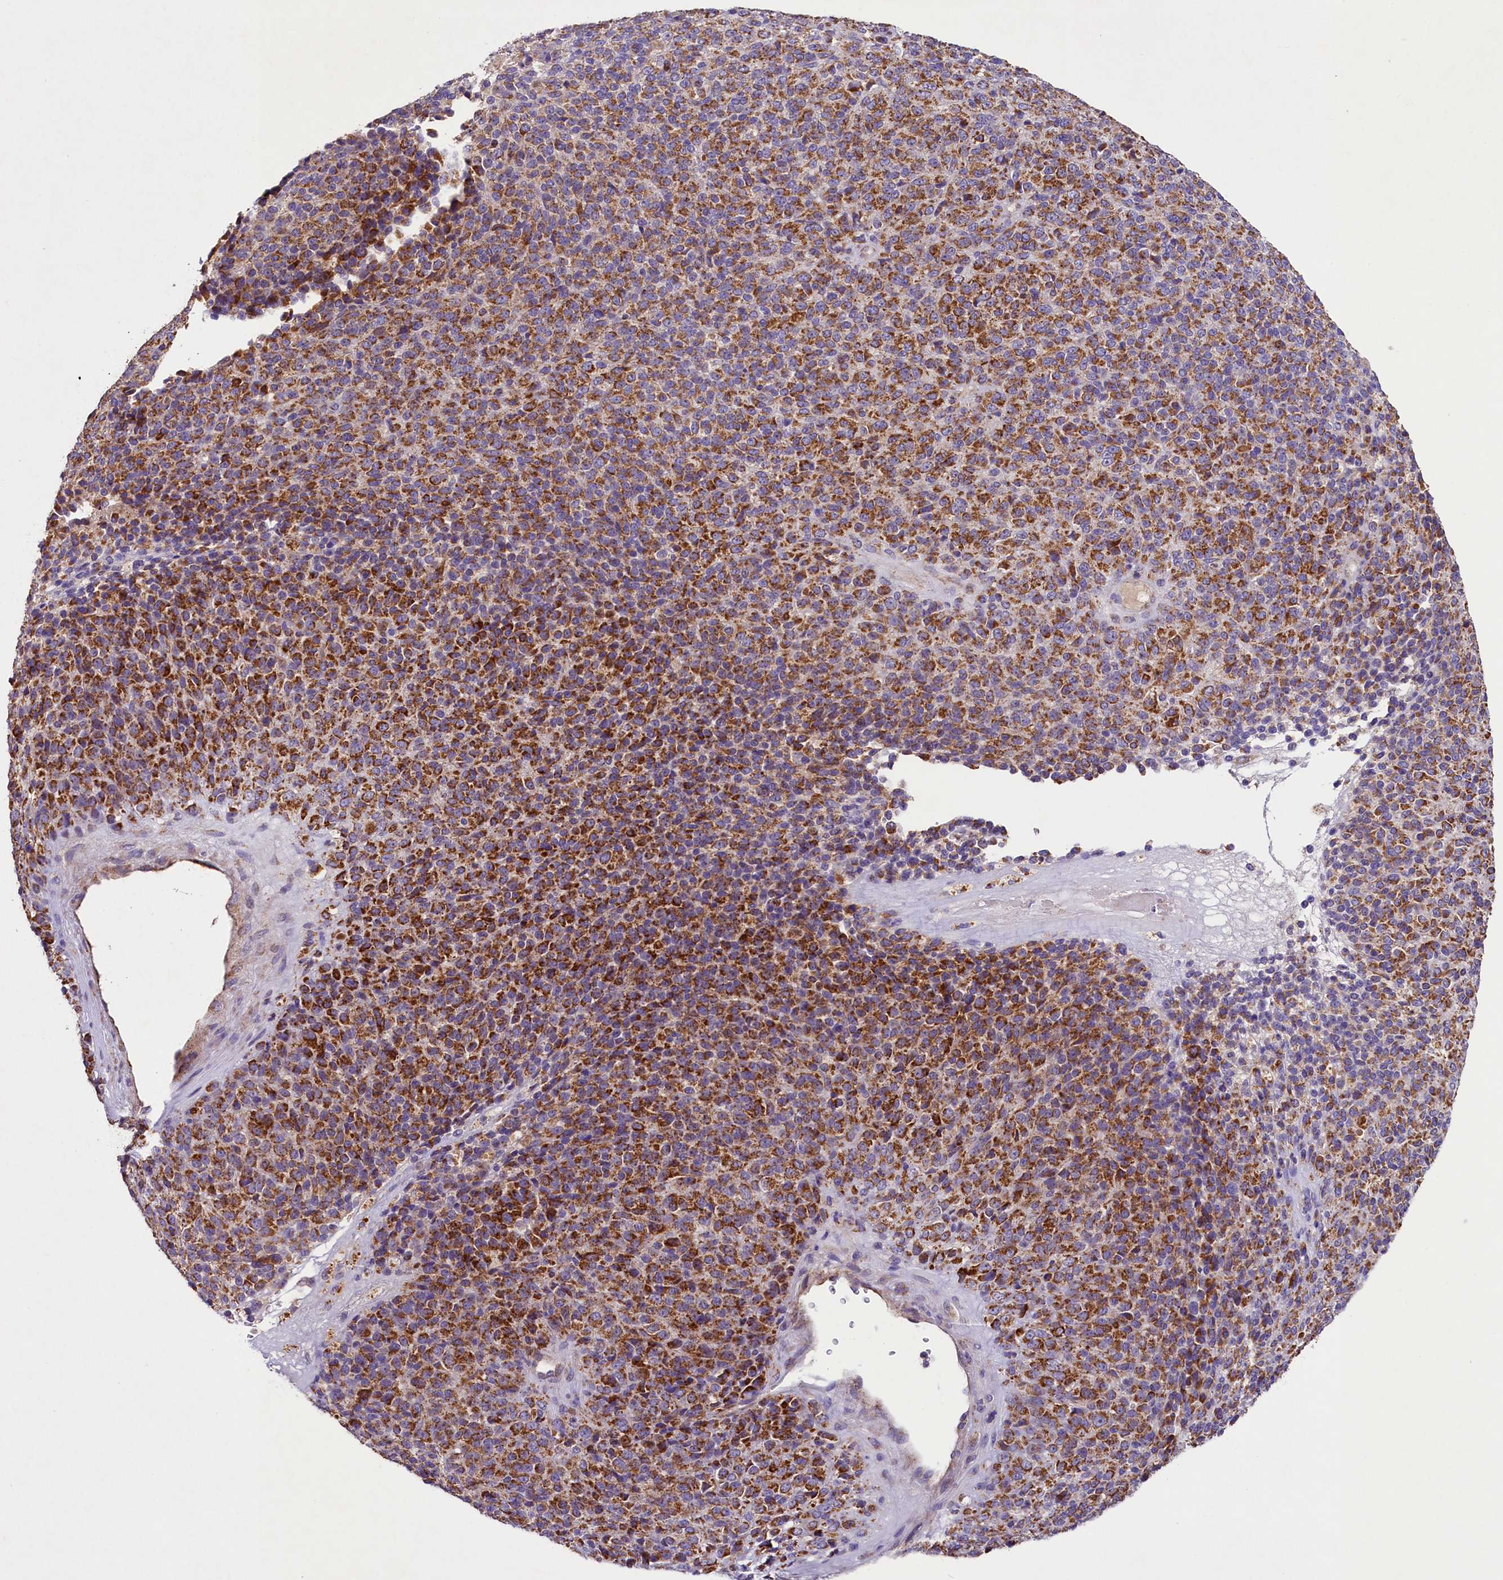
{"staining": {"intensity": "strong", "quantity": ">75%", "location": "cytoplasmic/membranous"}, "tissue": "melanoma", "cell_type": "Tumor cells", "image_type": "cancer", "snomed": [{"axis": "morphology", "description": "Malignant melanoma, Metastatic site"}, {"axis": "topography", "description": "Brain"}], "caption": "Protein positivity by IHC exhibits strong cytoplasmic/membranous positivity in about >75% of tumor cells in malignant melanoma (metastatic site).", "gene": "PMPCB", "patient": {"sex": "female", "age": 56}}